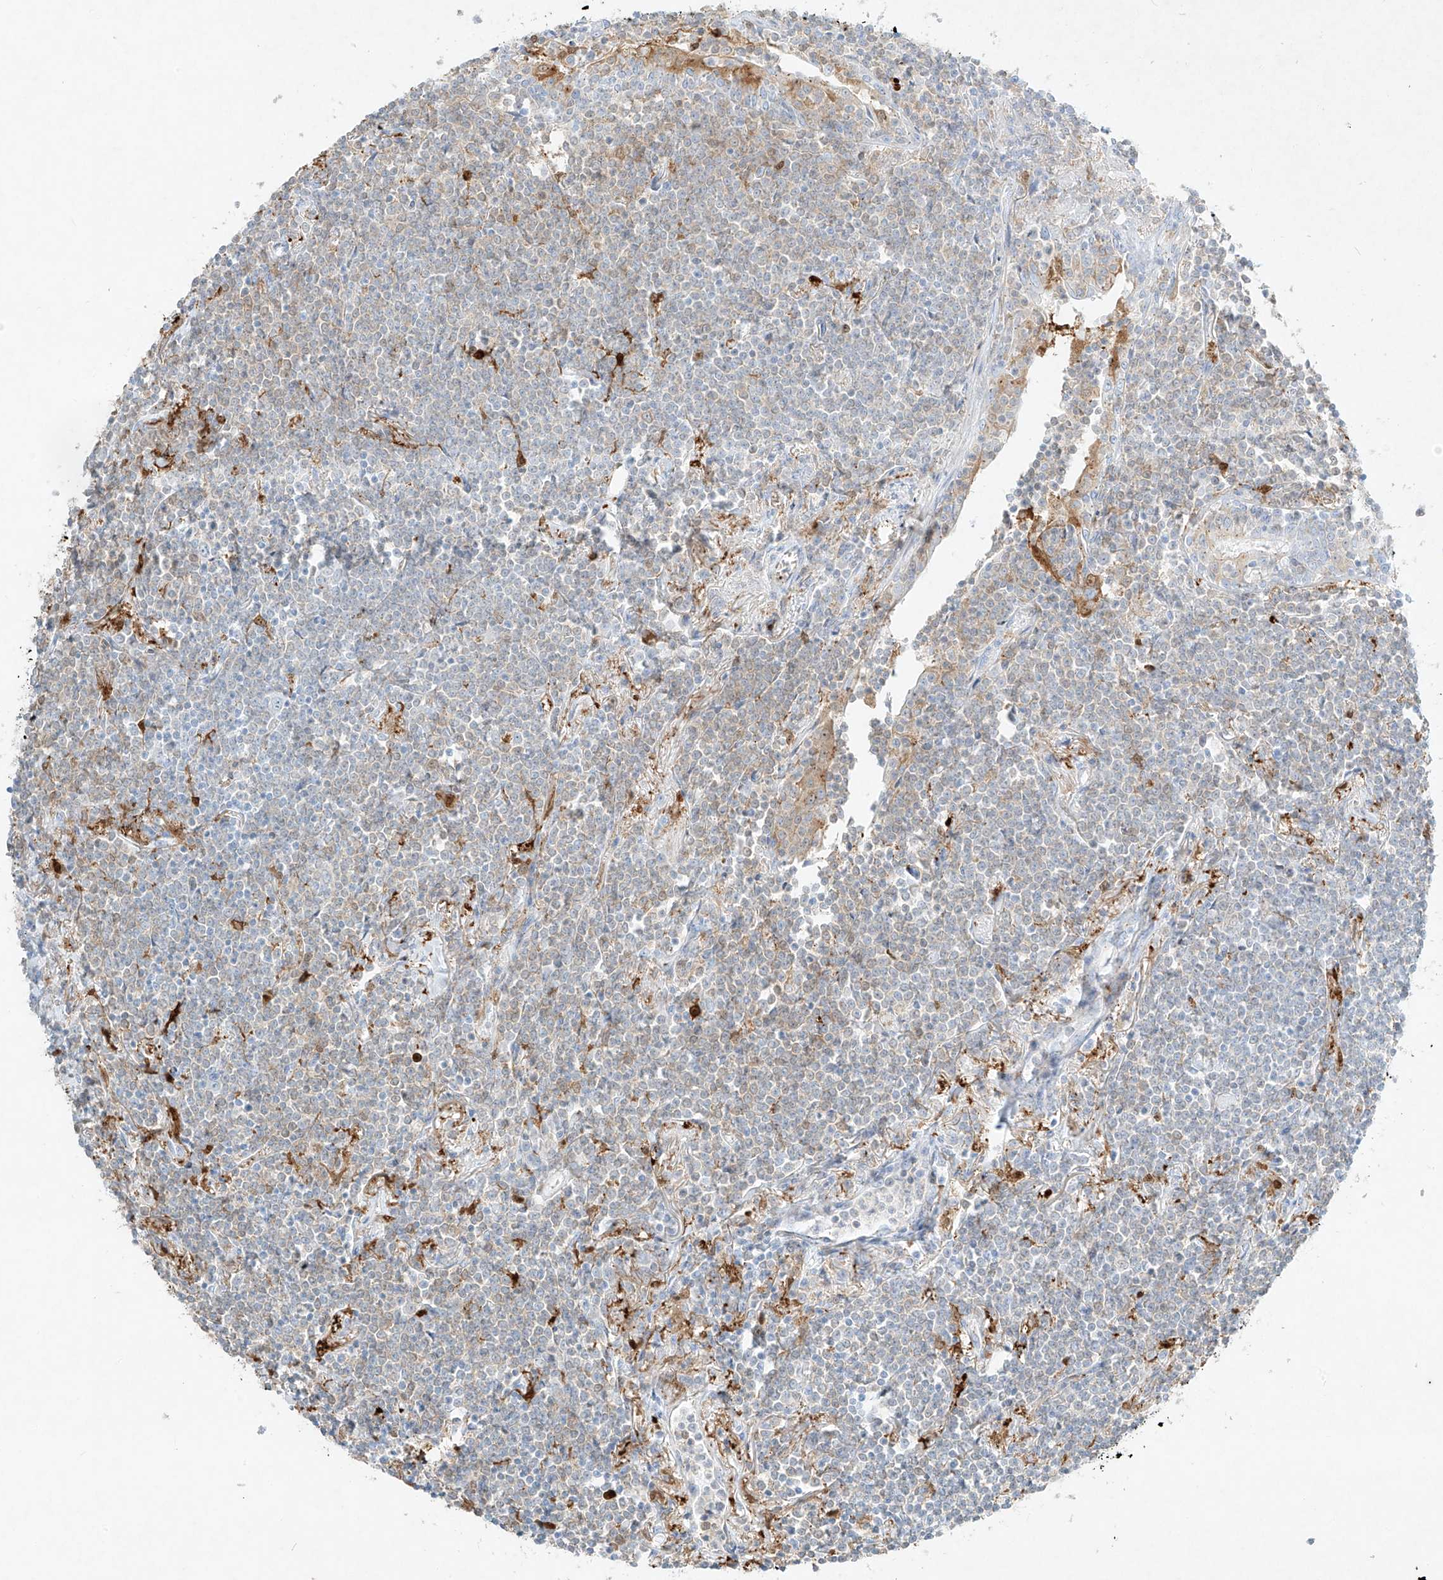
{"staining": {"intensity": "weak", "quantity": "<25%", "location": "cytoplasmic/membranous"}, "tissue": "lymphoma", "cell_type": "Tumor cells", "image_type": "cancer", "snomed": [{"axis": "morphology", "description": "Malignant lymphoma, non-Hodgkin's type, Low grade"}, {"axis": "topography", "description": "Lung"}], "caption": "IHC of lymphoma displays no positivity in tumor cells.", "gene": "PLEK", "patient": {"sex": "female", "age": 71}}